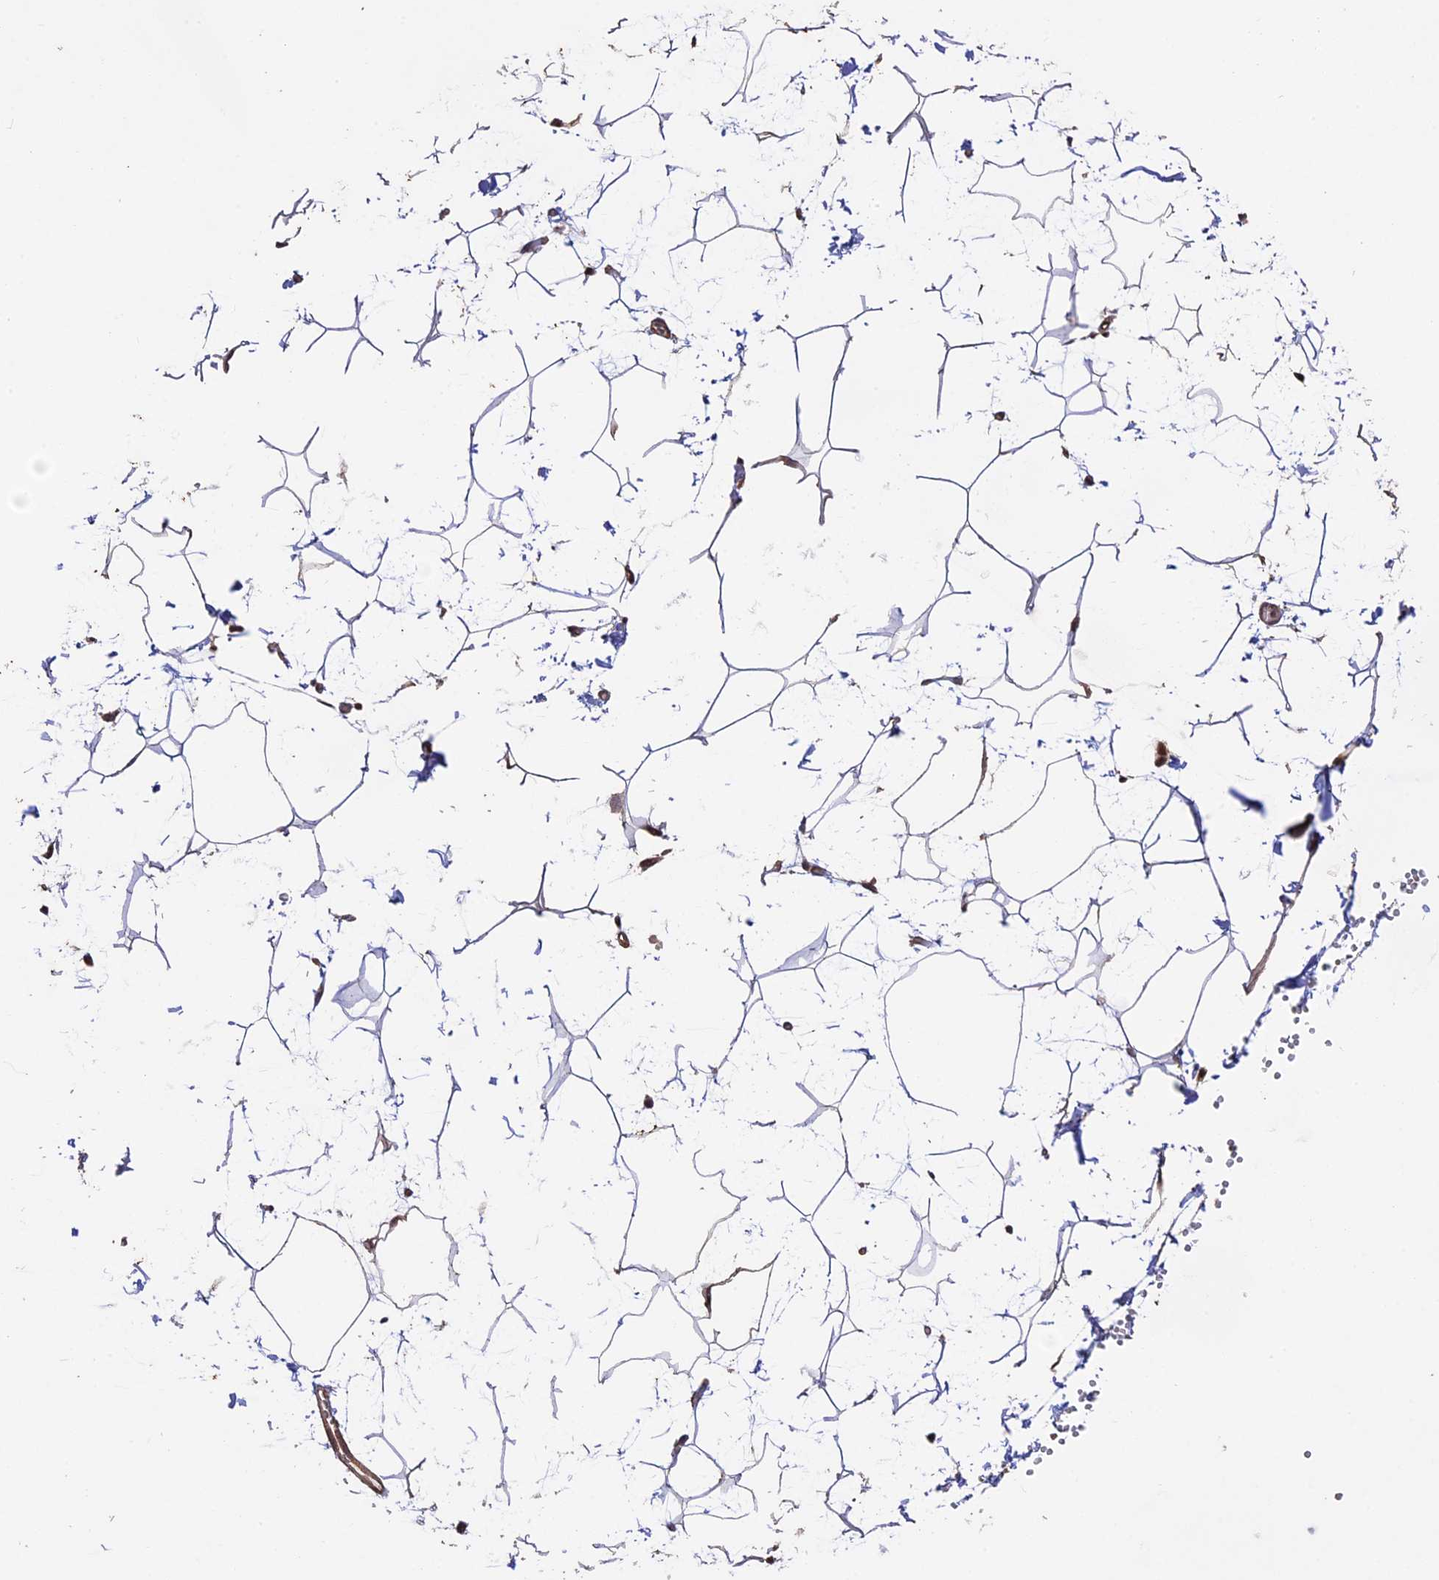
{"staining": {"intensity": "moderate", "quantity": "25%-75%", "location": "cytoplasmic/membranous"}, "tissue": "adipose tissue", "cell_type": "Adipocytes", "image_type": "normal", "snomed": [{"axis": "morphology", "description": "Normal tissue, NOS"}, {"axis": "topography", "description": "Gallbladder"}, {"axis": "topography", "description": "Peripheral nerve tissue"}], "caption": "Approximately 25%-75% of adipocytes in benign adipose tissue demonstrate moderate cytoplasmic/membranous protein staining as visualized by brown immunohistochemical staining.", "gene": "BCAS4", "patient": {"sex": "male", "age": 38}}